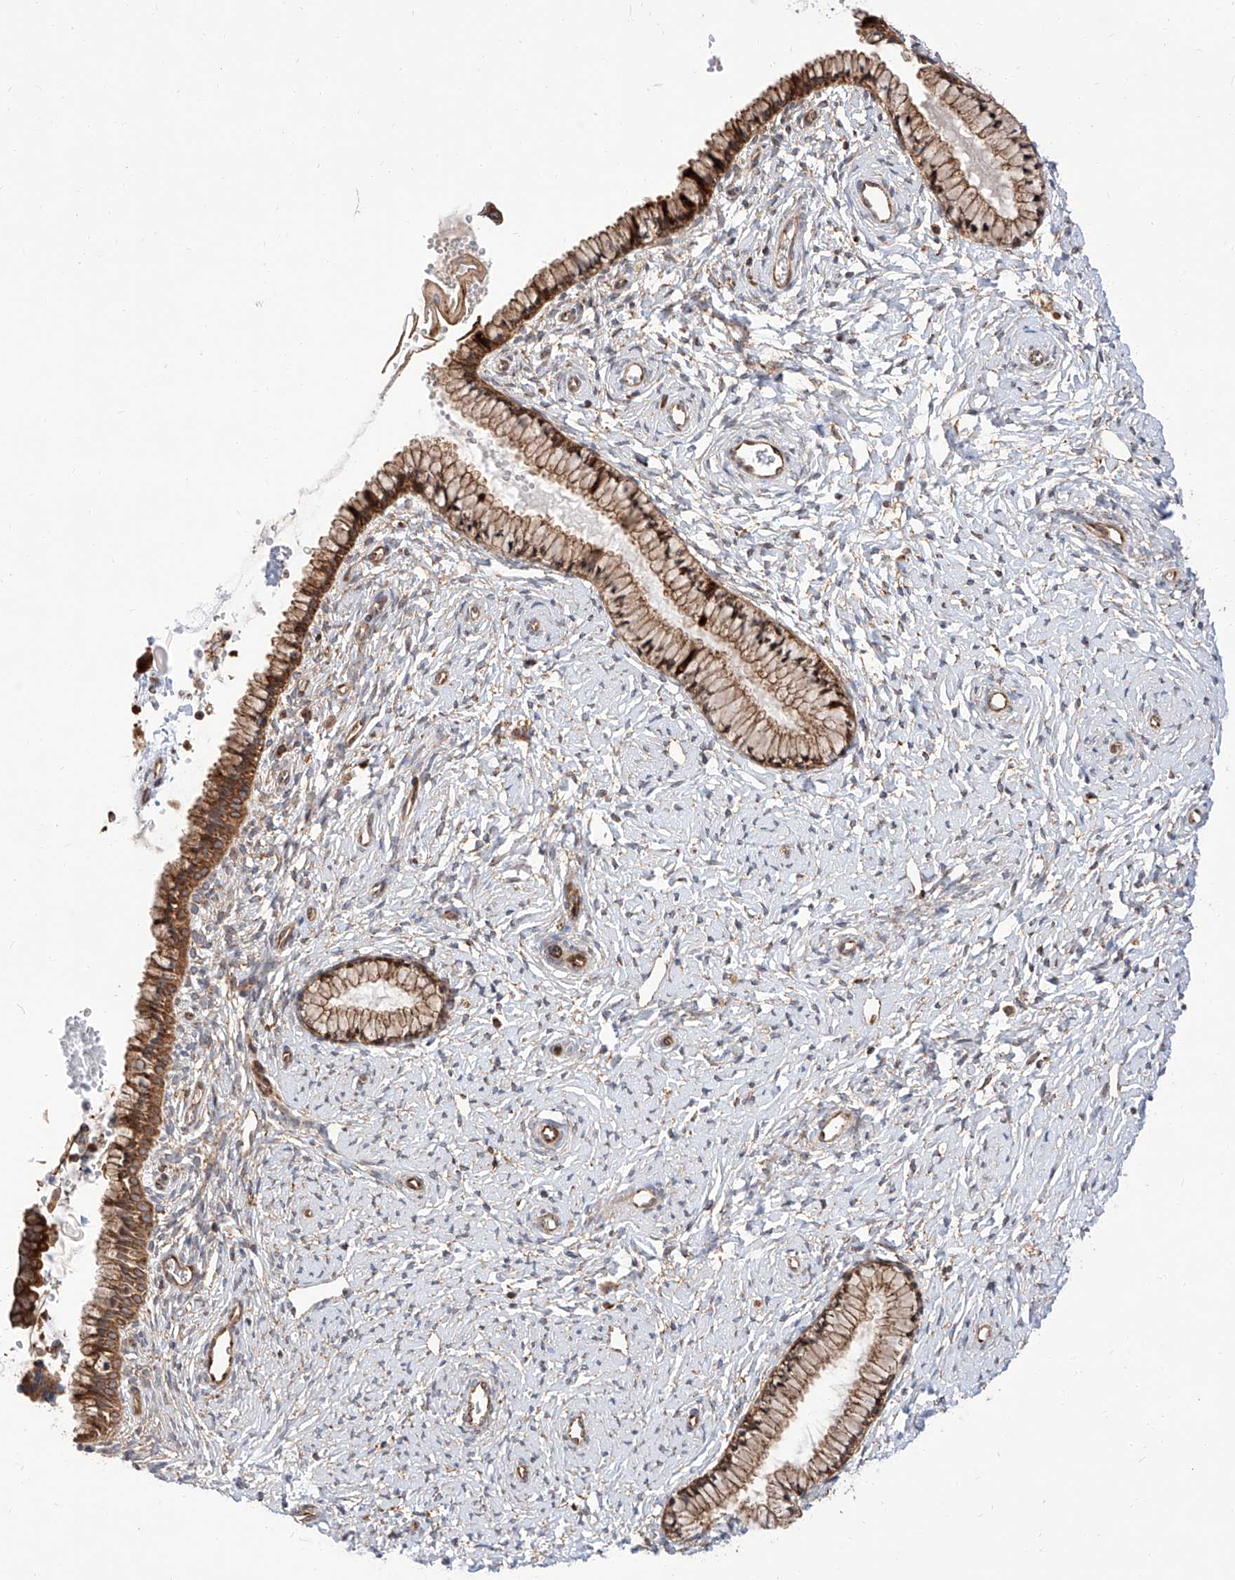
{"staining": {"intensity": "moderate", "quantity": ">75%", "location": "cytoplasmic/membranous"}, "tissue": "cervix", "cell_type": "Glandular cells", "image_type": "normal", "snomed": [{"axis": "morphology", "description": "Normal tissue, NOS"}, {"axis": "topography", "description": "Cervix"}], "caption": "Immunohistochemical staining of unremarkable human cervix reveals >75% levels of moderate cytoplasmic/membranous protein staining in about >75% of glandular cells. (brown staining indicates protein expression, while blue staining denotes nuclei).", "gene": "ISCA2", "patient": {"sex": "female", "age": 33}}